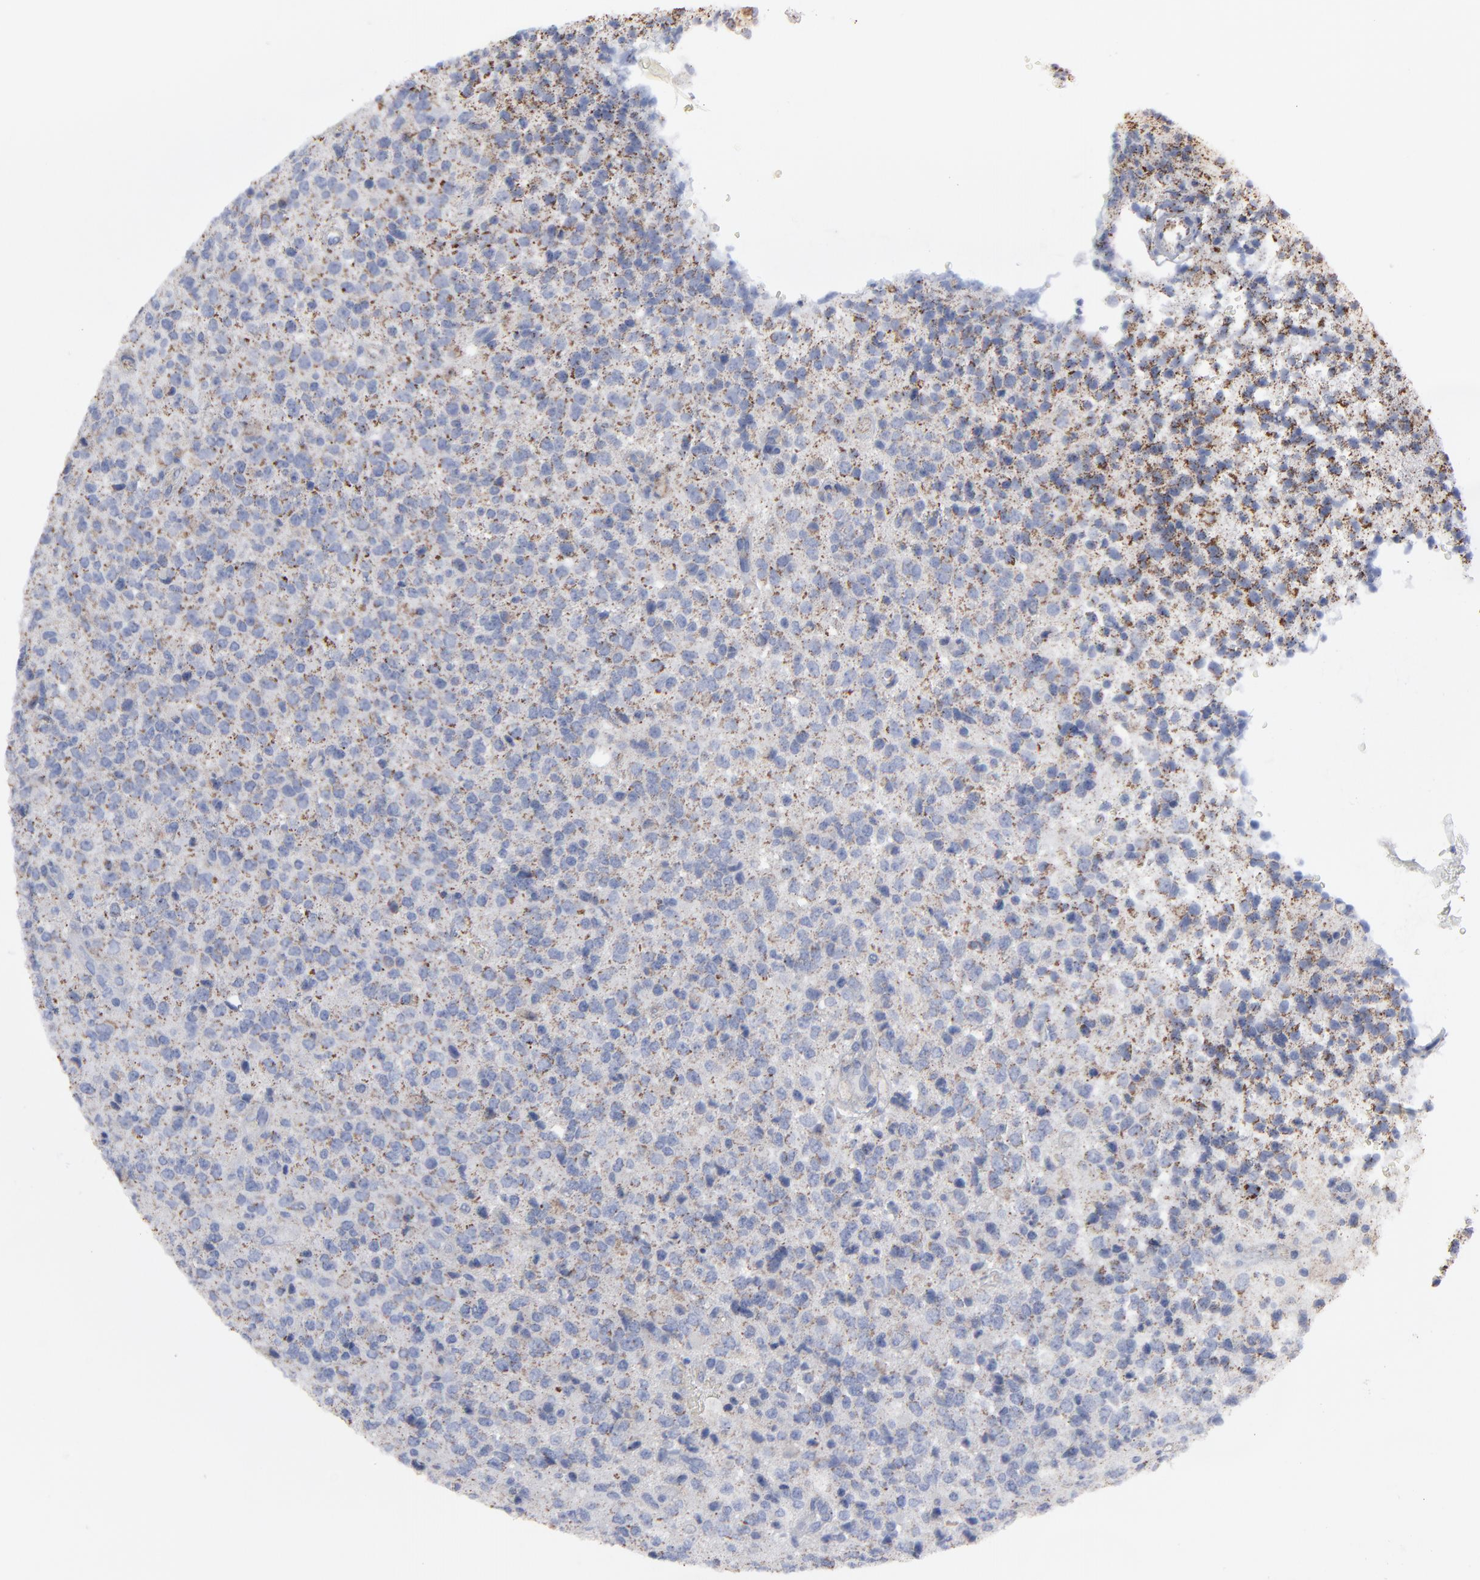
{"staining": {"intensity": "moderate", "quantity": ">75%", "location": "cytoplasmic/membranous"}, "tissue": "glioma", "cell_type": "Tumor cells", "image_type": "cancer", "snomed": [{"axis": "morphology", "description": "Glioma, malignant, High grade"}, {"axis": "topography", "description": "pancreas cauda"}], "caption": "Brown immunohistochemical staining in human glioma demonstrates moderate cytoplasmic/membranous expression in about >75% of tumor cells.", "gene": "TXNRD2", "patient": {"sex": "male", "age": 60}}